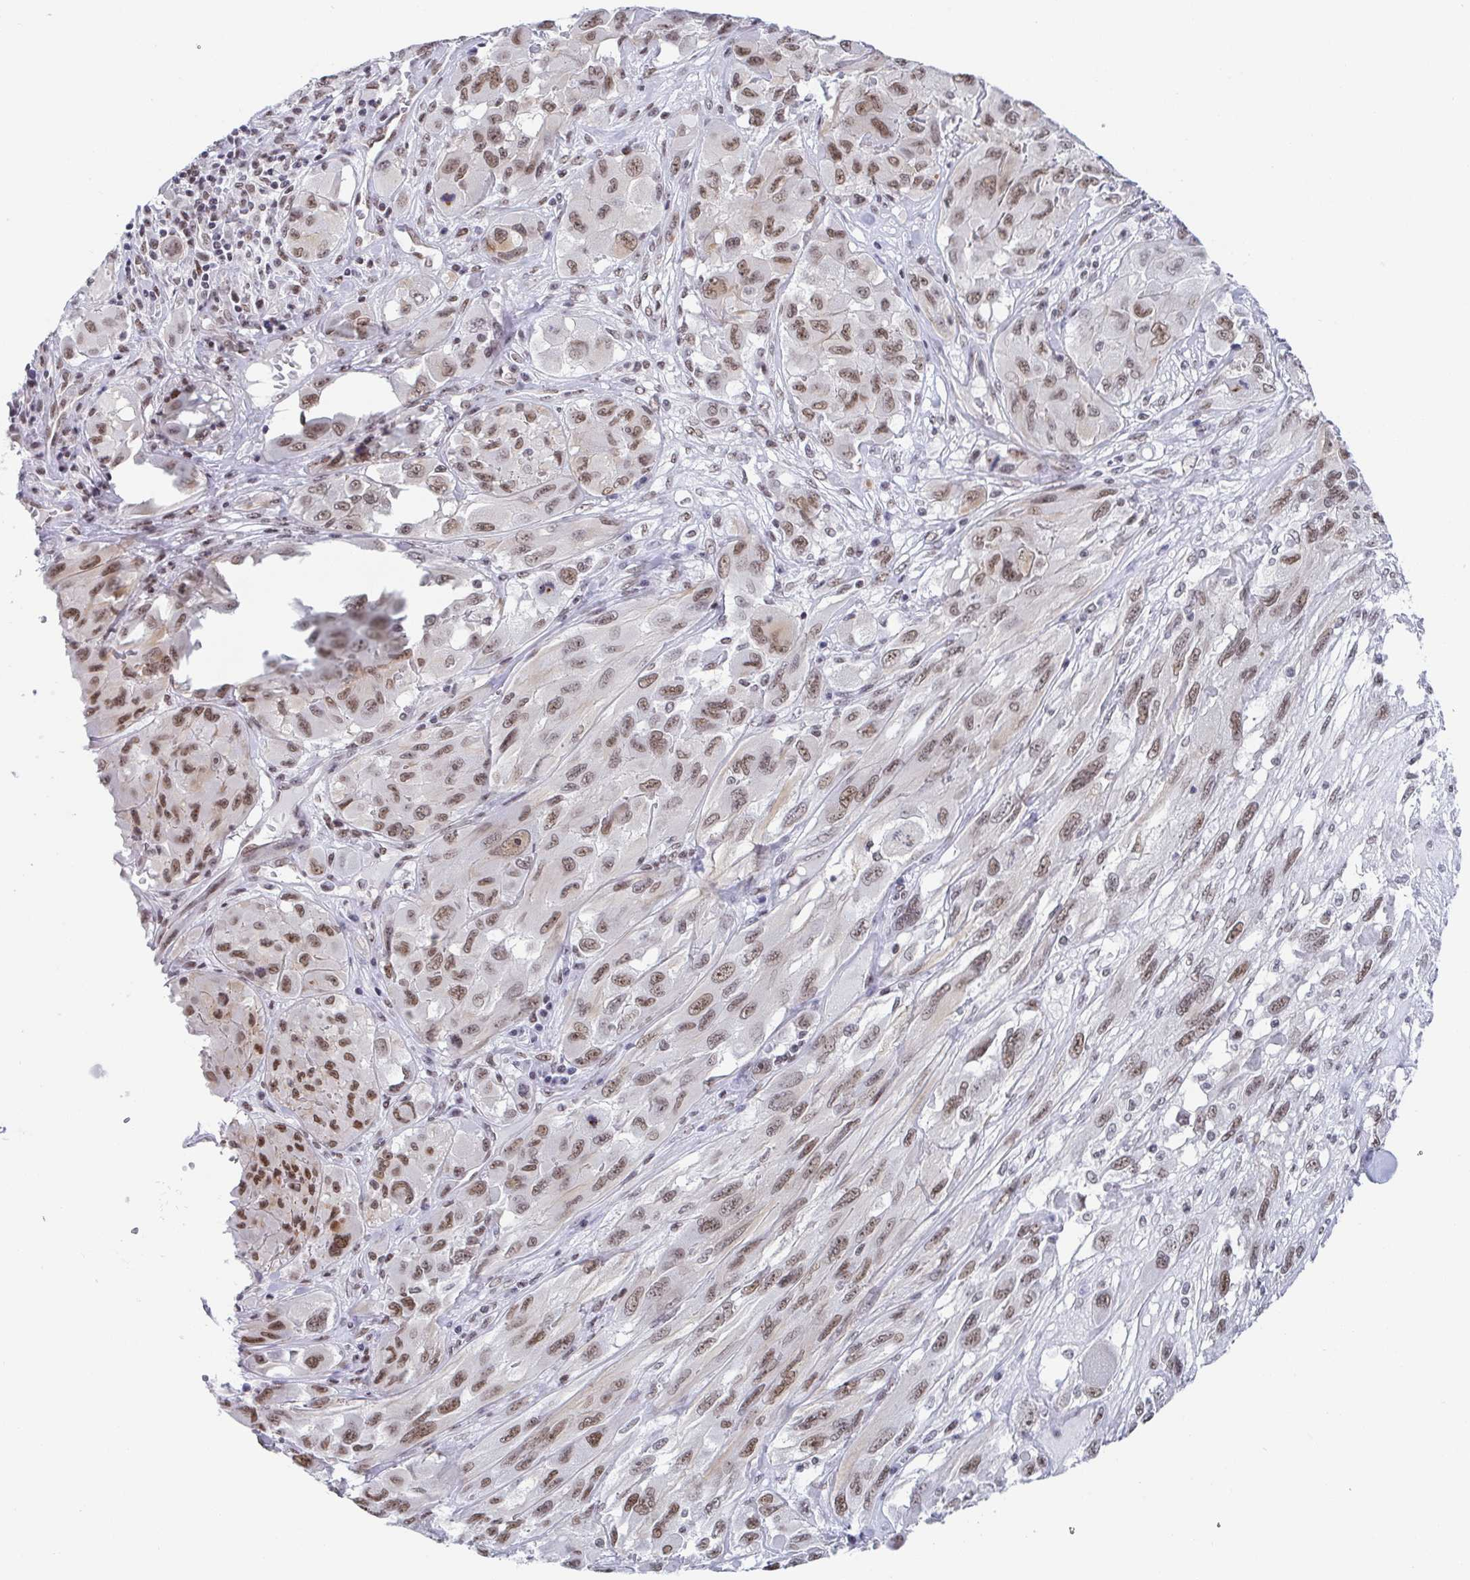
{"staining": {"intensity": "moderate", "quantity": ">75%", "location": "nuclear"}, "tissue": "melanoma", "cell_type": "Tumor cells", "image_type": "cancer", "snomed": [{"axis": "morphology", "description": "Malignant melanoma, NOS"}, {"axis": "topography", "description": "Skin"}], "caption": "Moderate nuclear expression for a protein is present in approximately >75% of tumor cells of melanoma using IHC.", "gene": "SLC7A10", "patient": {"sex": "female", "age": 91}}